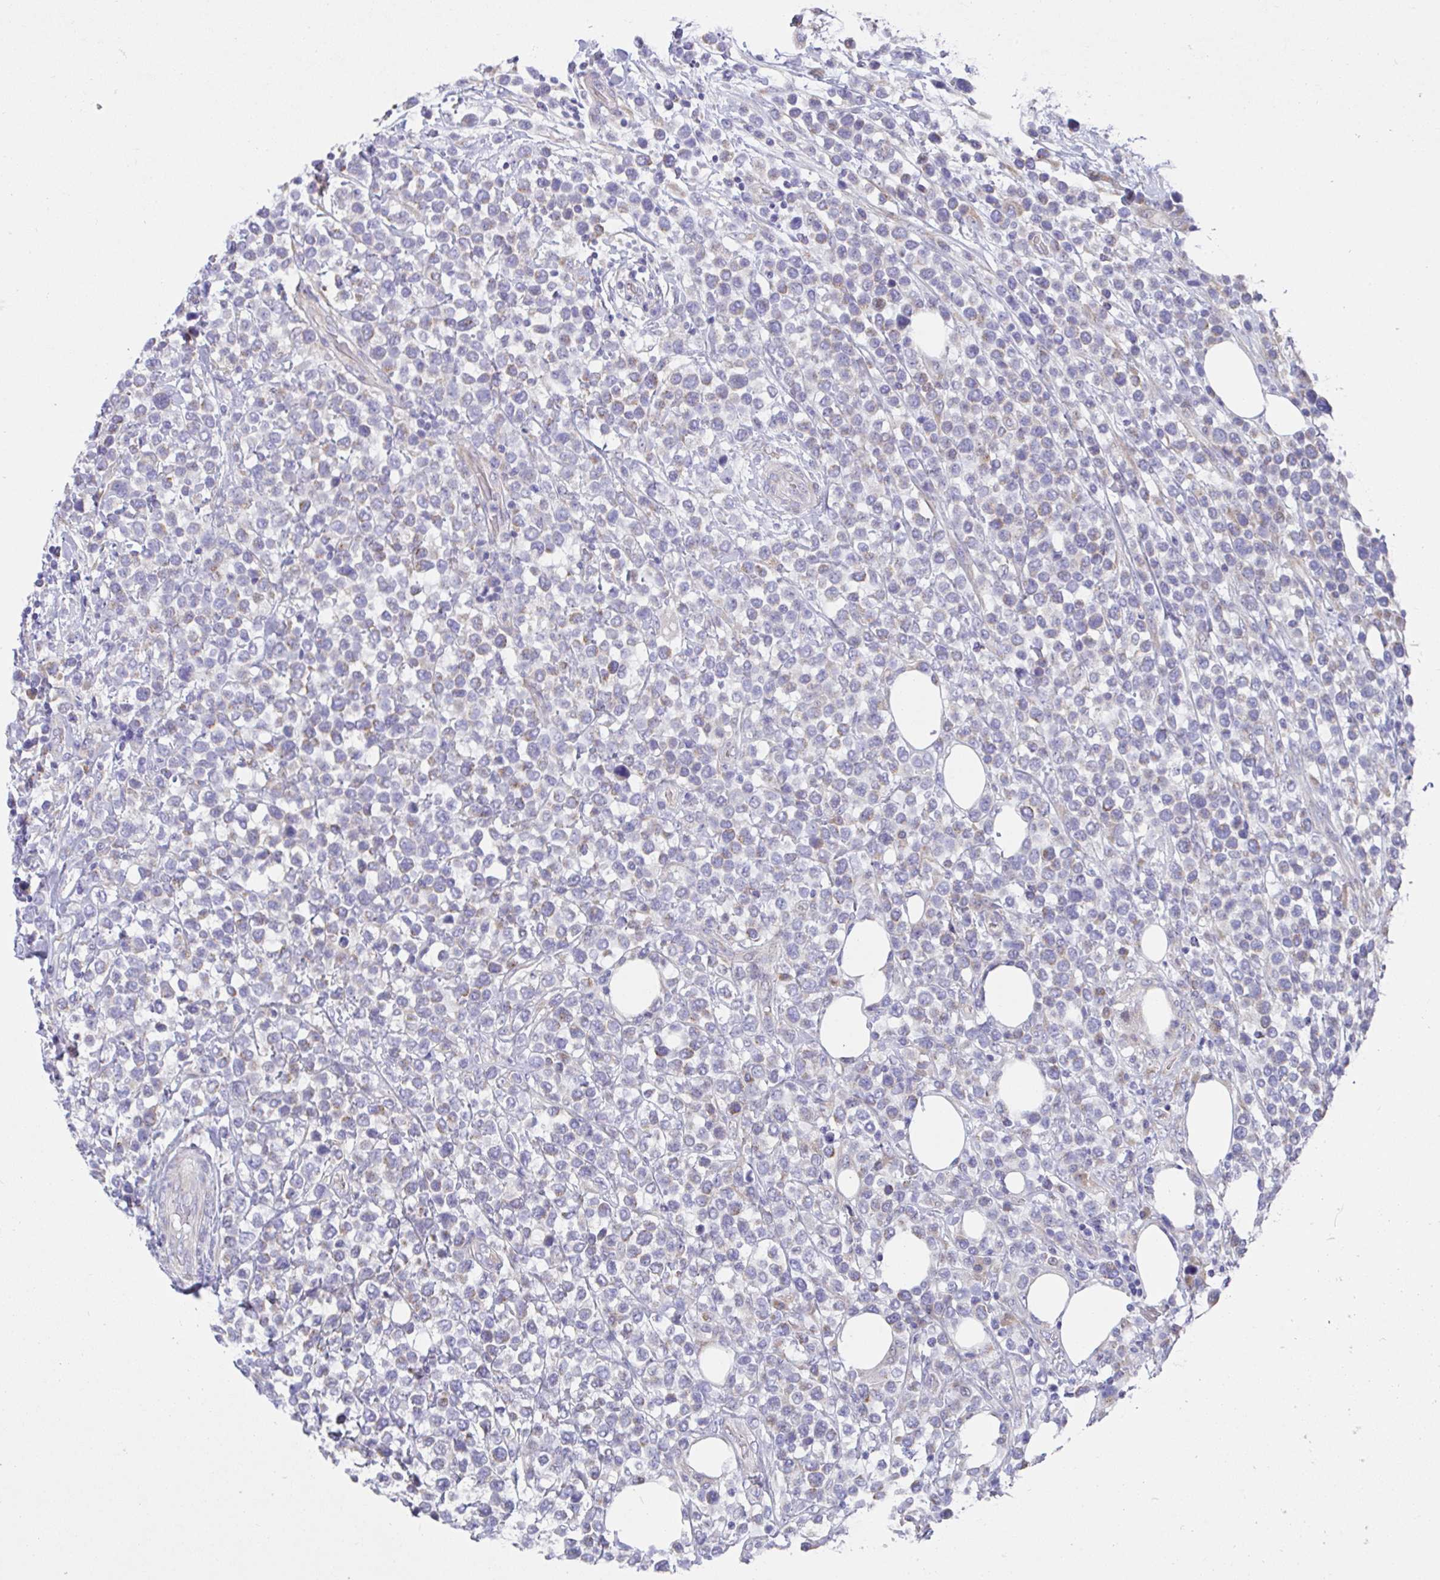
{"staining": {"intensity": "negative", "quantity": "none", "location": "none"}, "tissue": "lymphoma", "cell_type": "Tumor cells", "image_type": "cancer", "snomed": [{"axis": "morphology", "description": "Malignant lymphoma, non-Hodgkin's type, High grade"}, {"axis": "topography", "description": "Soft tissue"}], "caption": "High power microscopy photomicrograph of an IHC histopathology image of lymphoma, revealing no significant expression in tumor cells.", "gene": "MIA3", "patient": {"sex": "female", "age": 56}}